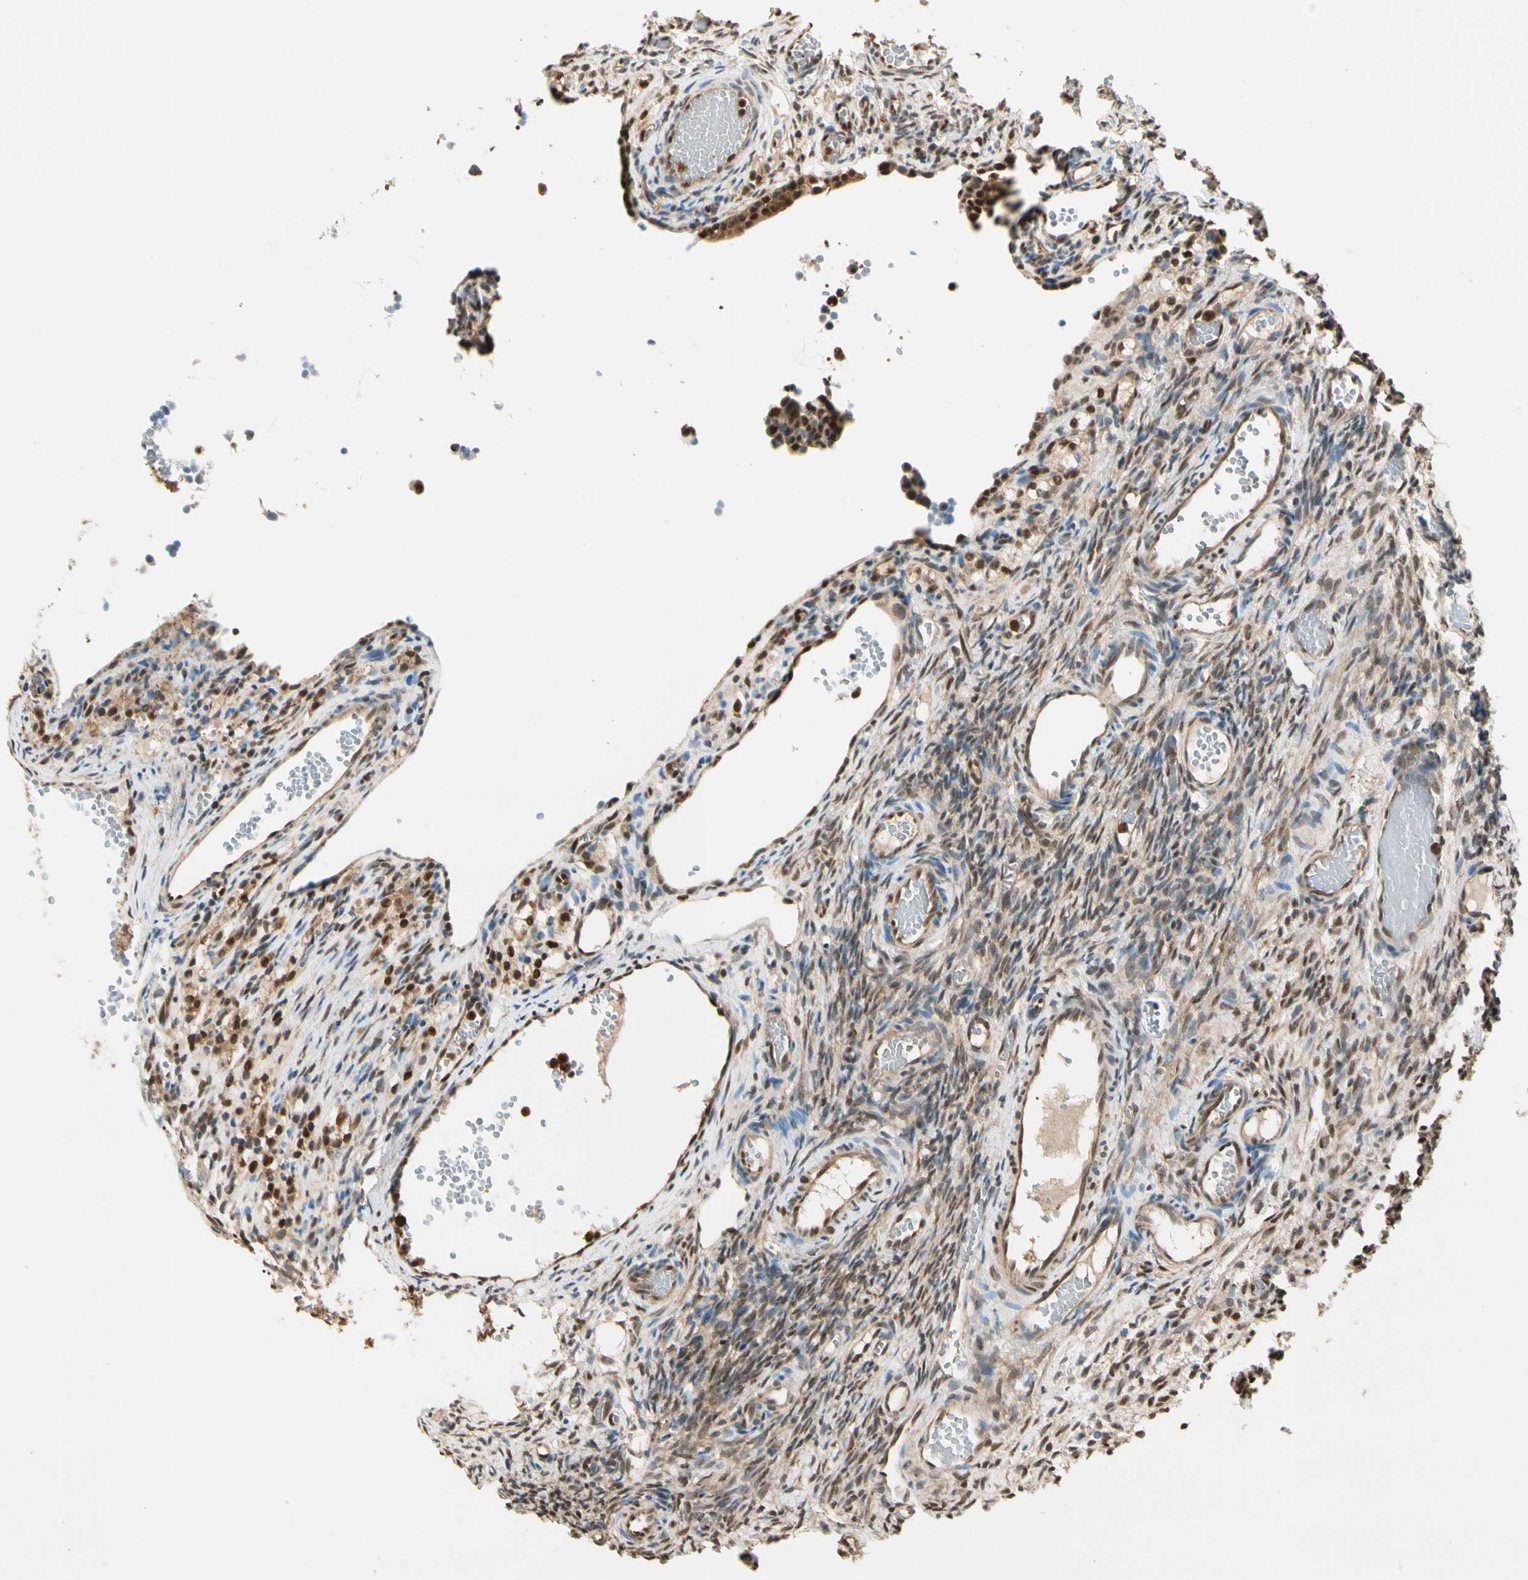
{"staining": {"intensity": "moderate", "quantity": ">75%", "location": "cytoplasmic/membranous,nuclear"}, "tissue": "ovary", "cell_type": "Ovarian stroma cells", "image_type": "normal", "snomed": [{"axis": "morphology", "description": "Normal tissue, NOS"}, {"axis": "topography", "description": "Ovary"}], "caption": "IHC photomicrograph of benign ovary: ovary stained using immunohistochemistry reveals medium levels of moderate protein expression localized specifically in the cytoplasmic/membranous,nuclear of ovarian stroma cells, appearing as a cytoplasmic/membranous,nuclear brown color.", "gene": "PNCK", "patient": {"sex": "female", "age": 35}}